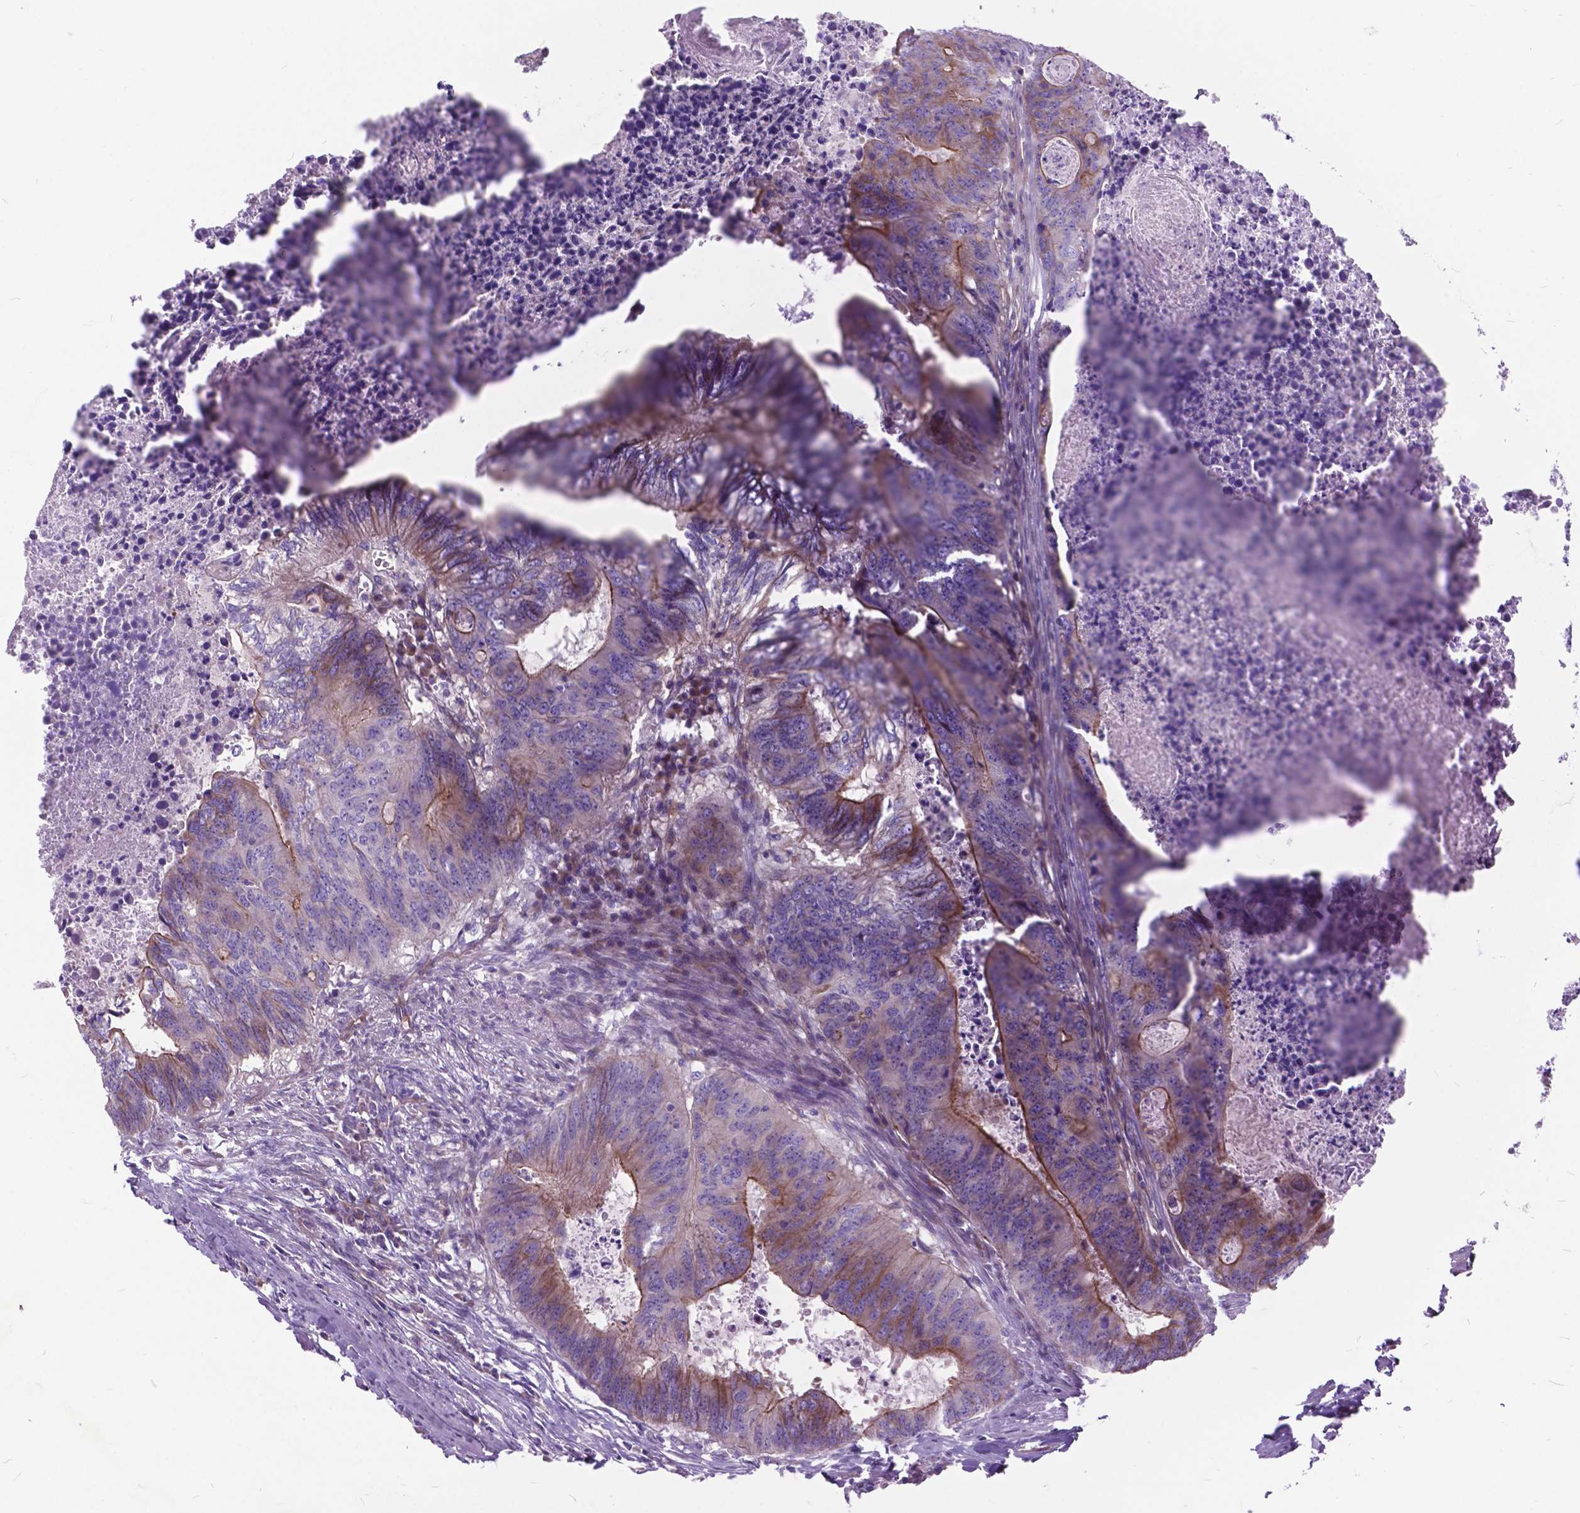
{"staining": {"intensity": "moderate", "quantity": "<25%", "location": "cytoplasmic/membranous"}, "tissue": "colorectal cancer", "cell_type": "Tumor cells", "image_type": "cancer", "snomed": [{"axis": "morphology", "description": "Adenocarcinoma, NOS"}, {"axis": "topography", "description": "Colon"}], "caption": "Moderate cytoplasmic/membranous expression is identified in about <25% of tumor cells in colorectal adenocarcinoma.", "gene": "FLT4", "patient": {"sex": "male", "age": 67}}